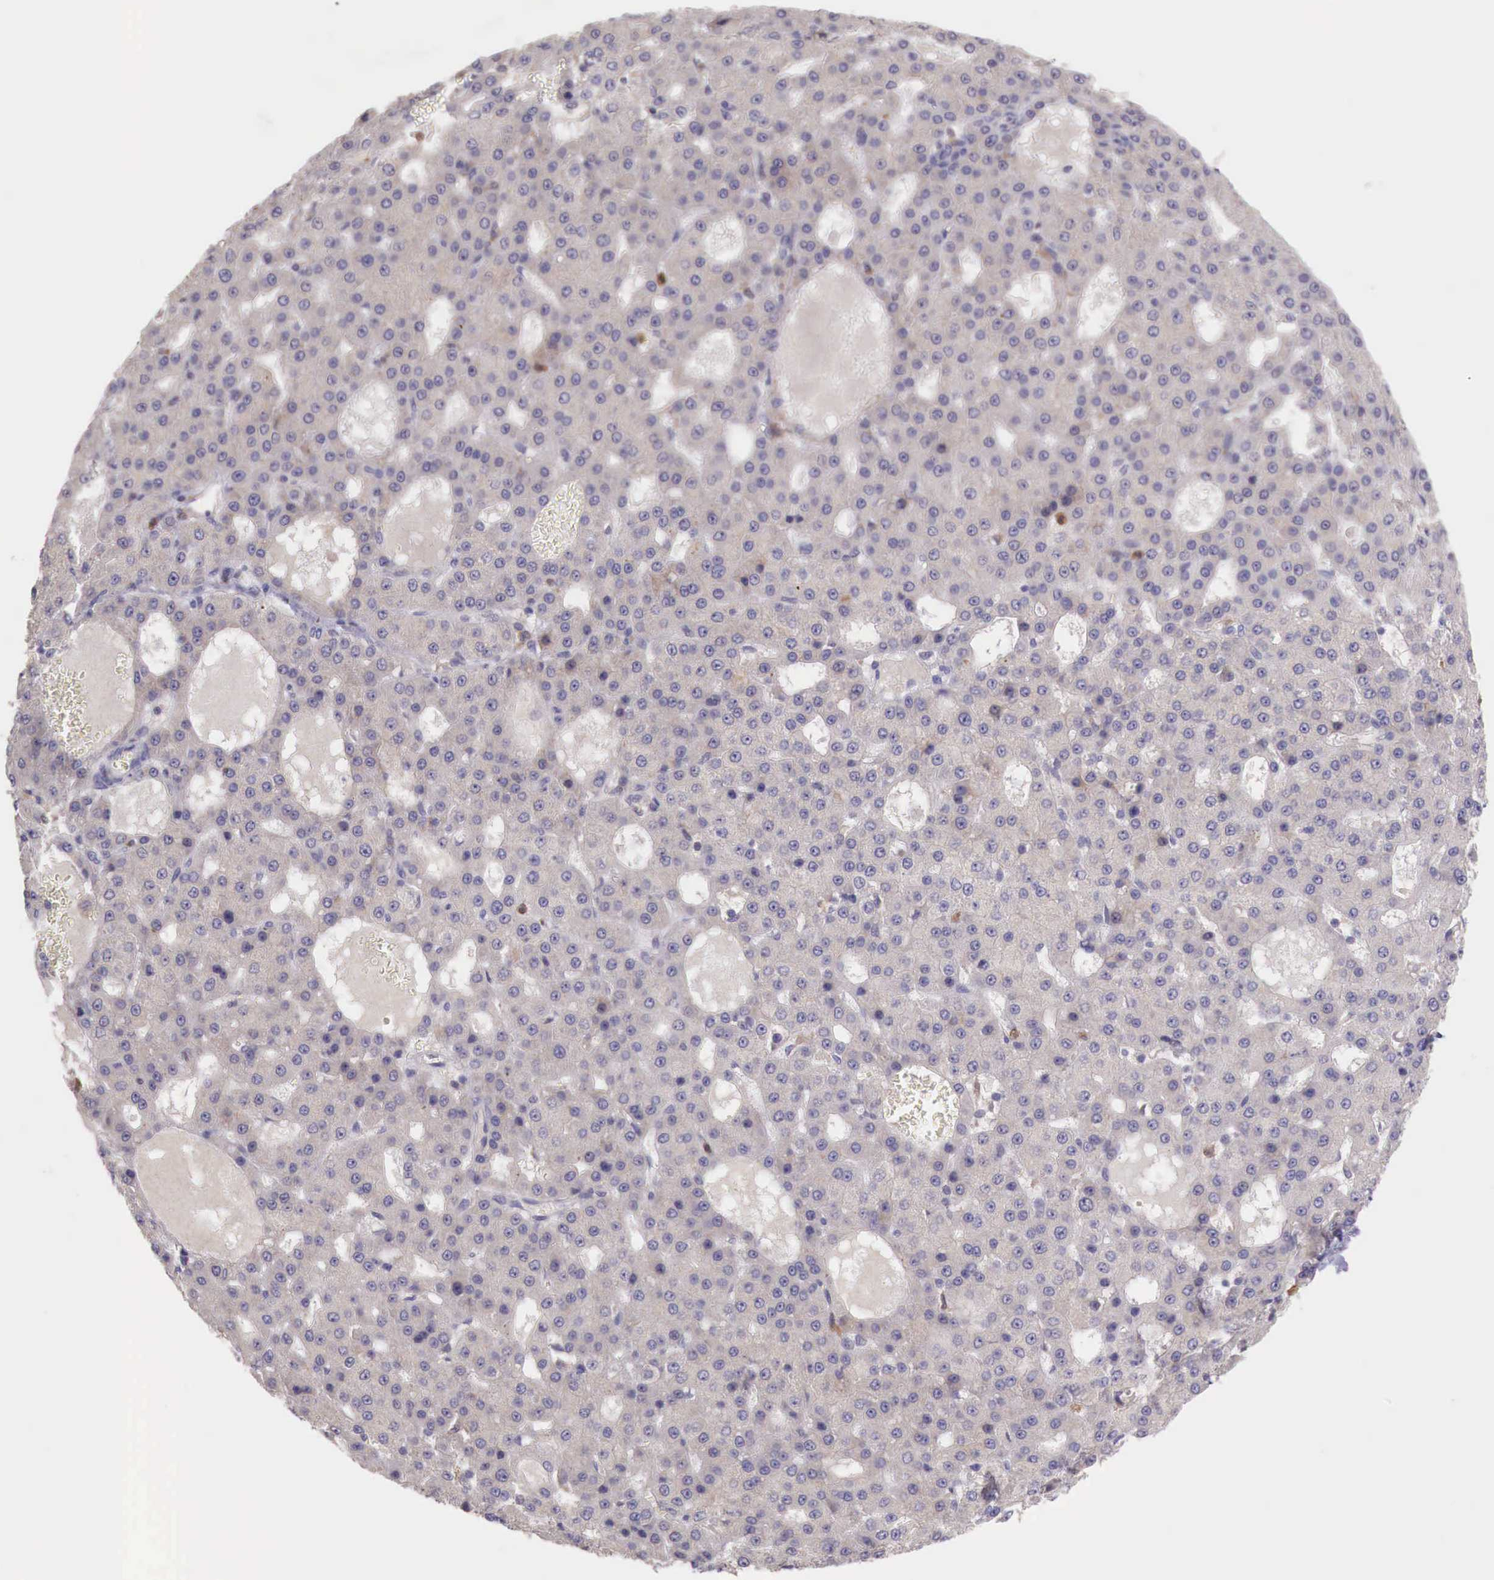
{"staining": {"intensity": "weak", "quantity": ">75%", "location": "cytoplasmic/membranous"}, "tissue": "liver cancer", "cell_type": "Tumor cells", "image_type": "cancer", "snomed": [{"axis": "morphology", "description": "Carcinoma, Hepatocellular, NOS"}, {"axis": "topography", "description": "Liver"}], "caption": "Protein staining of liver cancer (hepatocellular carcinoma) tissue reveals weak cytoplasmic/membranous positivity in about >75% of tumor cells.", "gene": "GAB2", "patient": {"sex": "male", "age": 47}}